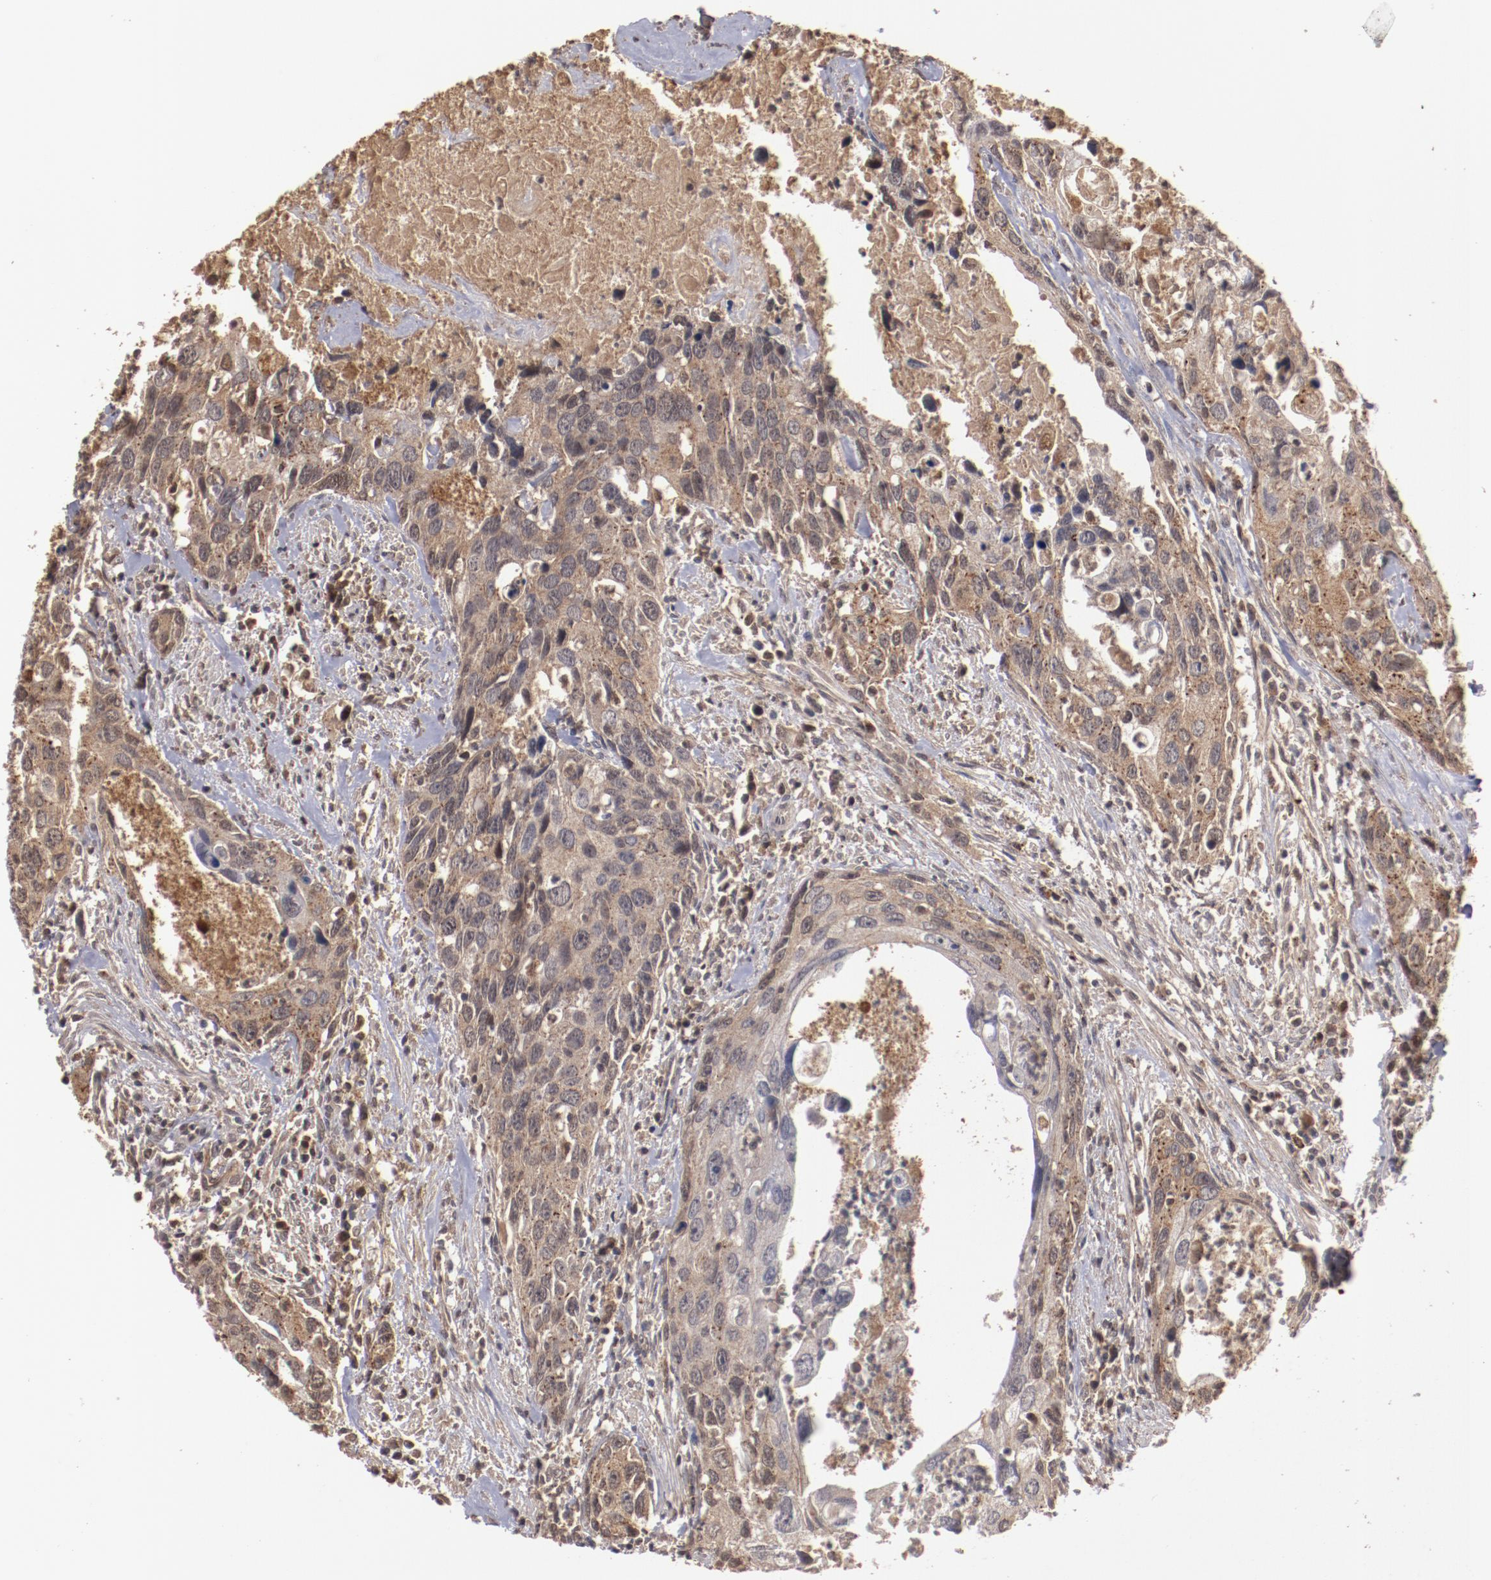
{"staining": {"intensity": "moderate", "quantity": ">75%", "location": "cytoplasmic/membranous"}, "tissue": "urothelial cancer", "cell_type": "Tumor cells", "image_type": "cancer", "snomed": [{"axis": "morphology", "description": "Urothelial carcinoma, High grade"}, {"axis": "topography", "description": "Urinary bladder"}], "caption": "Immunohistochemistry (IHC) (DAB) staining of high-grade urothelial carcinoma reveals moderate cytoplasmic/membranous protein positivity in about >75% of tumor cells. (IHC, brightfield microscopy, high magnification).", "gene": "TENM1", "patient": {"sex": "male", "age": 71}}